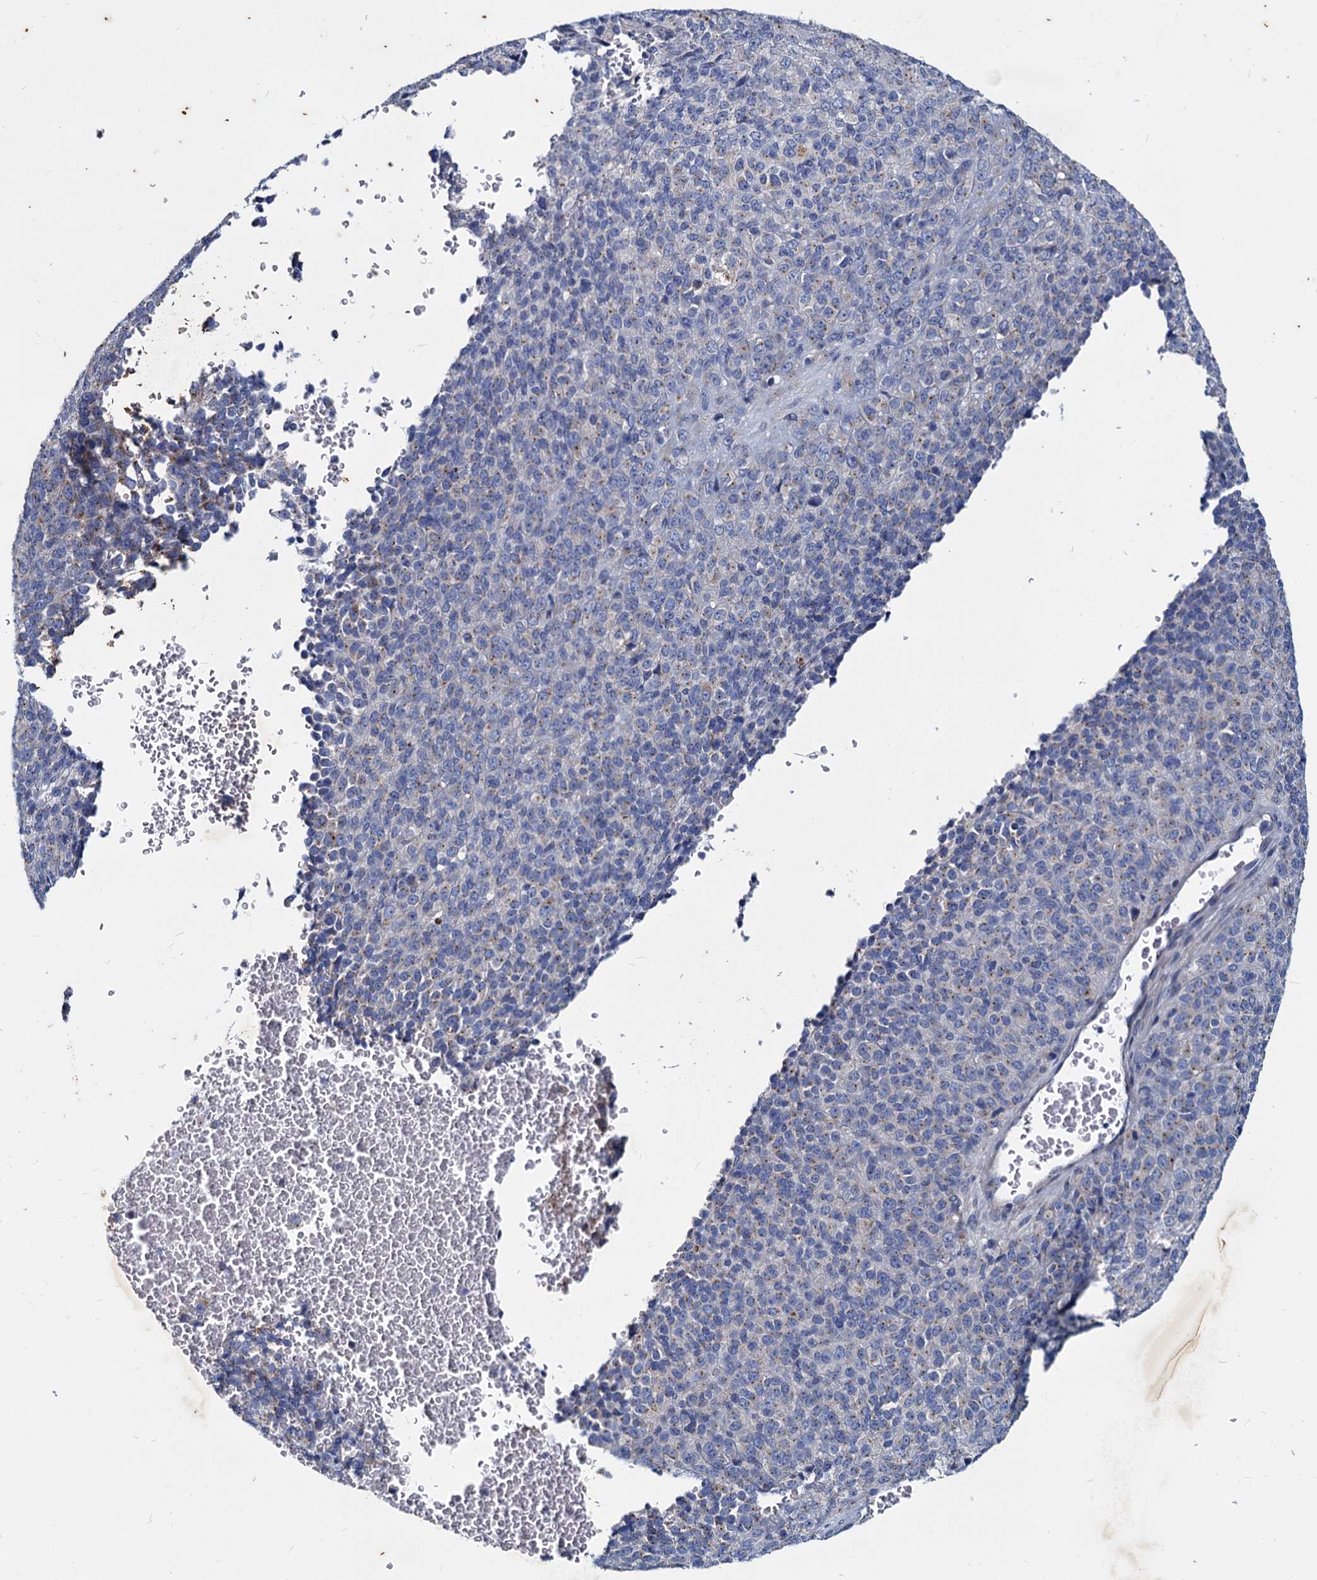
{"staining": {"intensity": "negative", "quantity": "none", "location": "none"}, "tissue": "melanoma", "cell_type": "Tumor cells", "image_type": "cancer", "snomed": [{"axis": "morphology", "description": "Malignant melanoma, Metastatic site"}, {"axis": "topography", "description": "Brain"}], "caption": "DAB immunohistochemical staining of human melanoma shows no significant staining in tumor cells.", "gene": "AGBL4", "patient": {"sex": "female", "age": 56}}